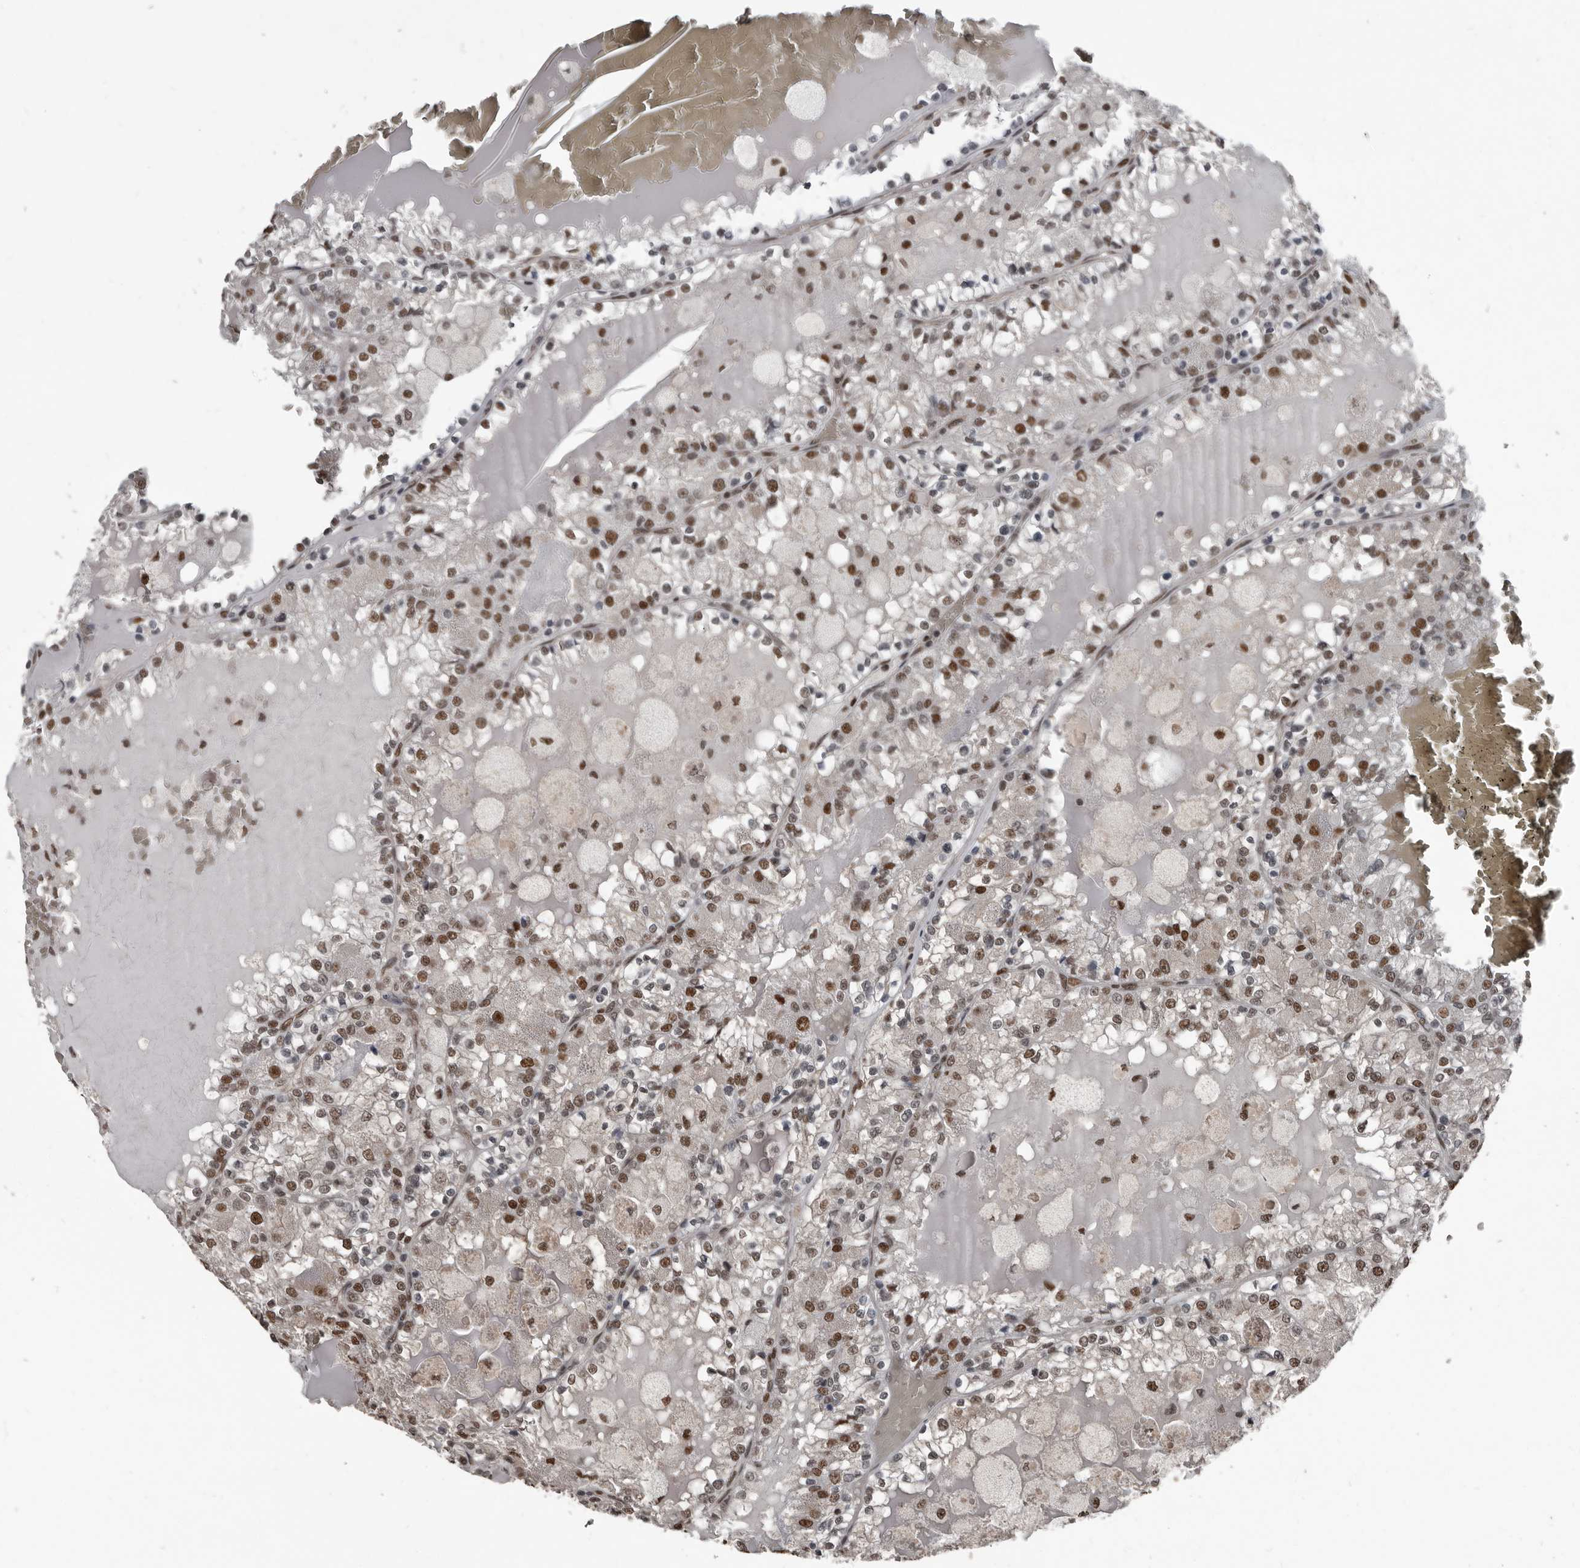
{"staining": {"intensity": "moderate", "quantity": ">75%", "location": "nuclear"}, "tissue": "renal cancer", "cell_type": "Tumor cells", "image_type": "cancer", "snomed": [{"axis": "morphology", "description": "Adenocarcinoma, NOS"}, {"axis": "topography", "description": "Kidney"}], "caption": "Protein expression analysis of renal cancer displays moderate nuclear staining in about >75% of tumor cells. (IHC, brightfield microscopy, high magnification).", "gene": "CHD1L", "patient": {"sex": "female", "age": 56}}